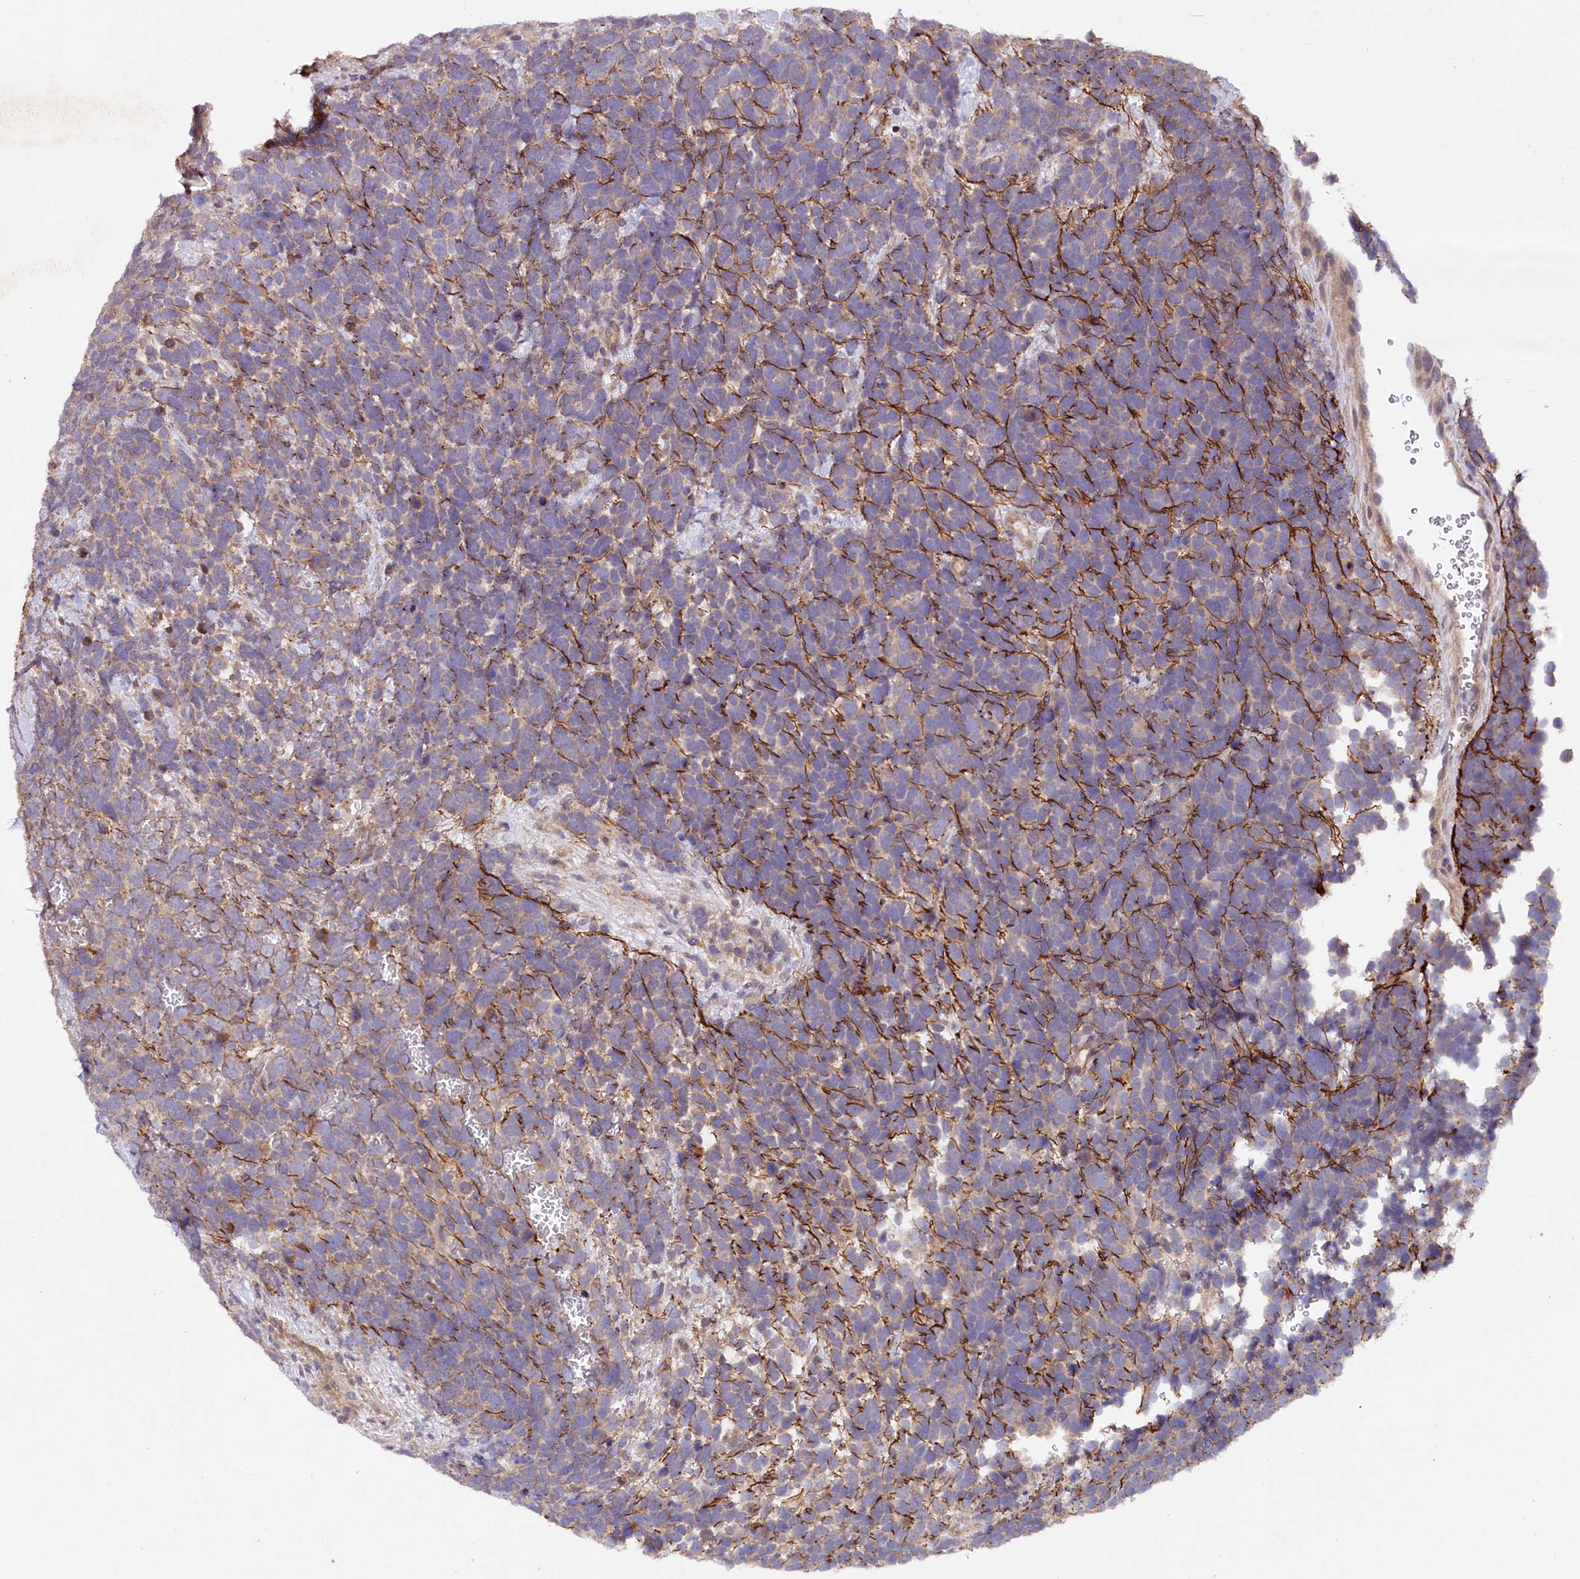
{"staining": {"intensity": "weak", "quantity": "<25%", "location": "cytoplasmic/membranous"}, "tissue": "urothelial cancer", "cell_type": "Tumor cells", "image_type": "cancer", "snomed": [{"axis": "morphology", "description": "Urothelial carcinoma, High grade"}, {"axis": "topography", "description": "Urinary bladder"}], "caption": "Urothelial carcinoma (high-grade) was stained to show a protein in brown. There is no significant positivity in tumor cells.", "gene": "ETFBKMT", "patient": {"sex": "female", "age": 82}}